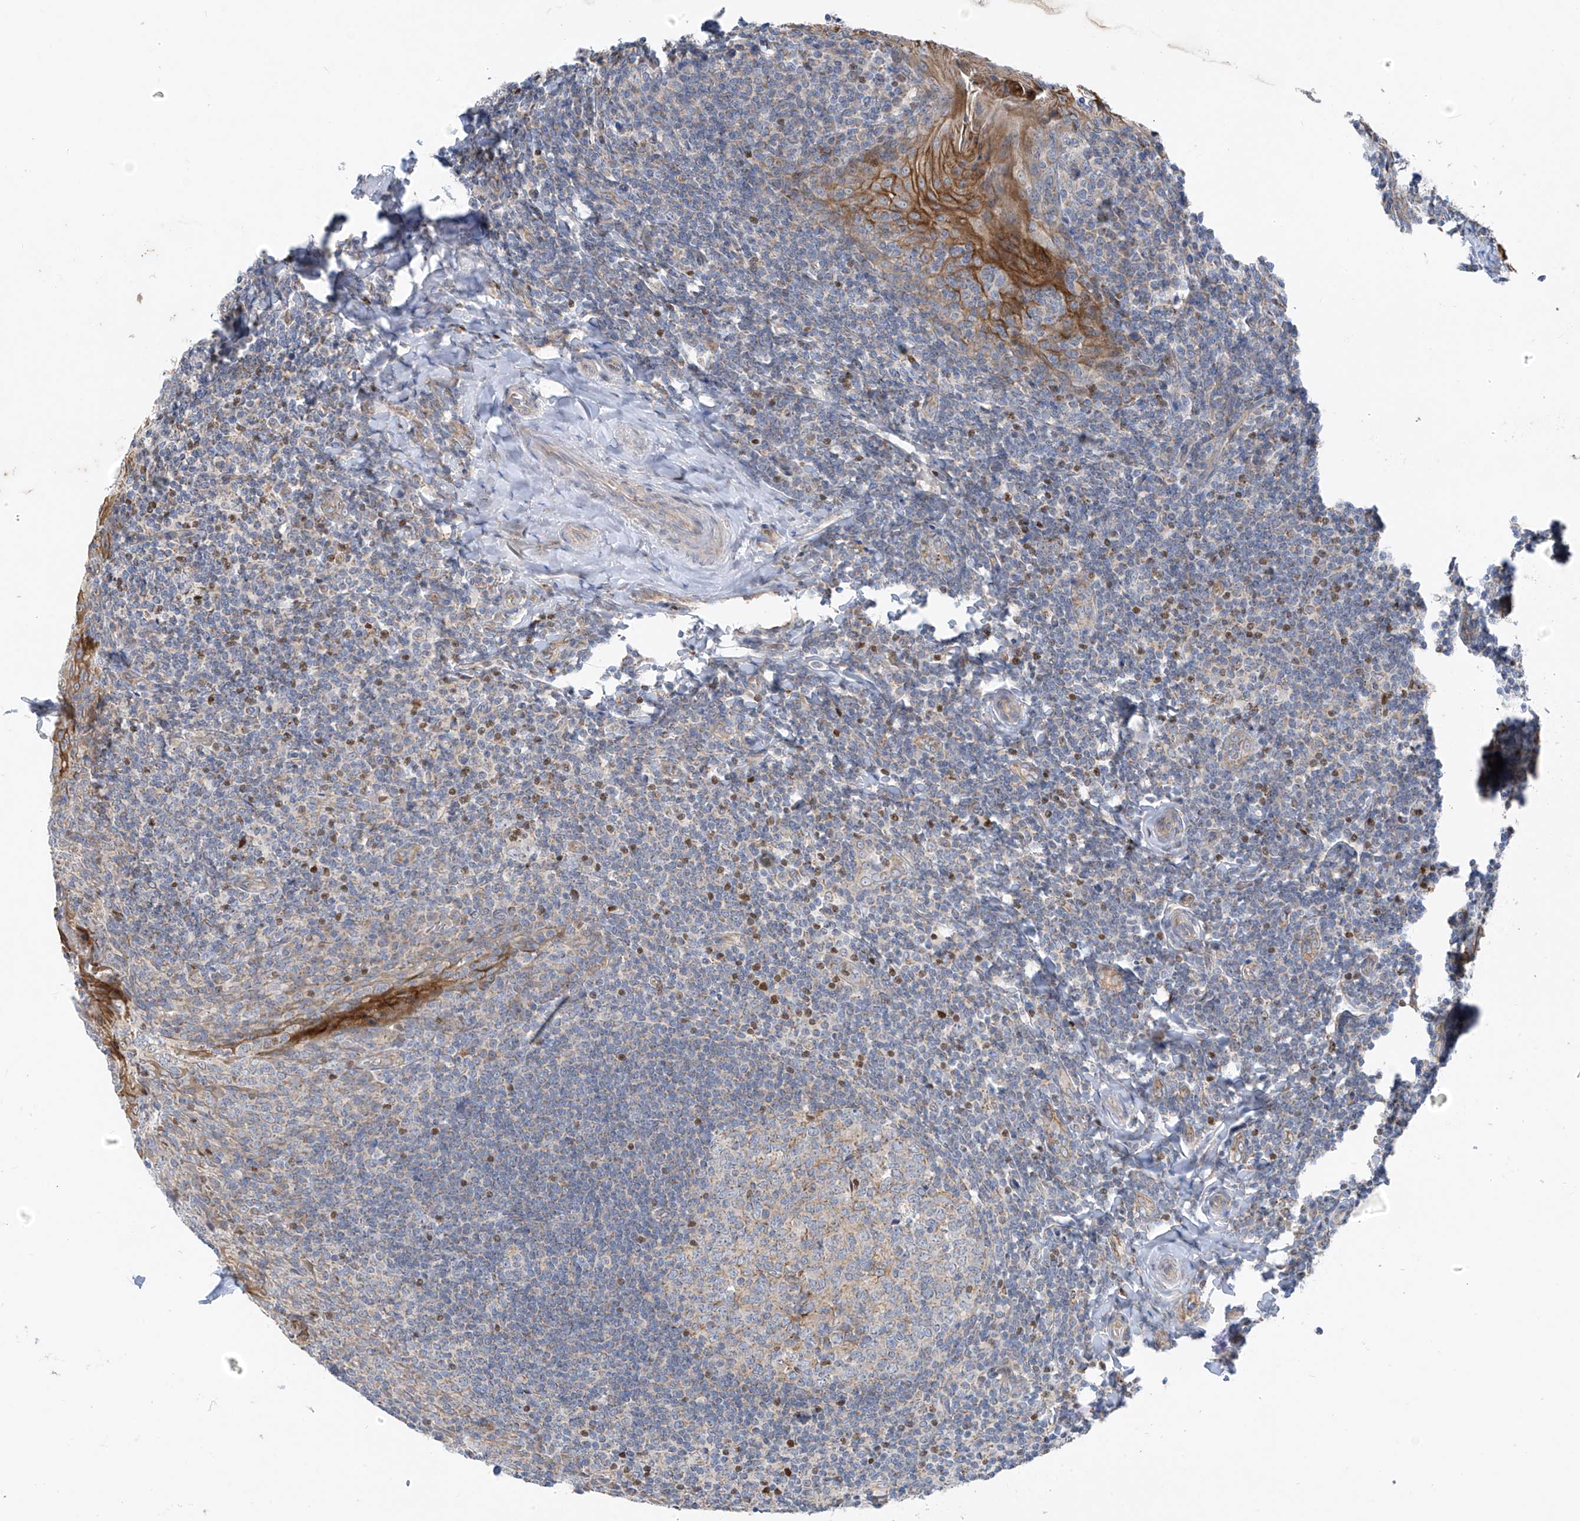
{"staining": {"intensity": "negative", "quantity": "none", "location": "none"}, "tissue": "tonsil", "cell_type": "Germinal center cells", "image_type": "normal", "snomed": [{"axis": "morphology", "description": "Normal tissue, NOS"}, {"axis": "topography", "description": "Tonsil"}], "caption": "Germinal center cells show no significant protein positivity in benign tonsil. Nuclei are stained in blue.", "gene": "EOMES", "patient": {"sex": "male", "age": 27}}